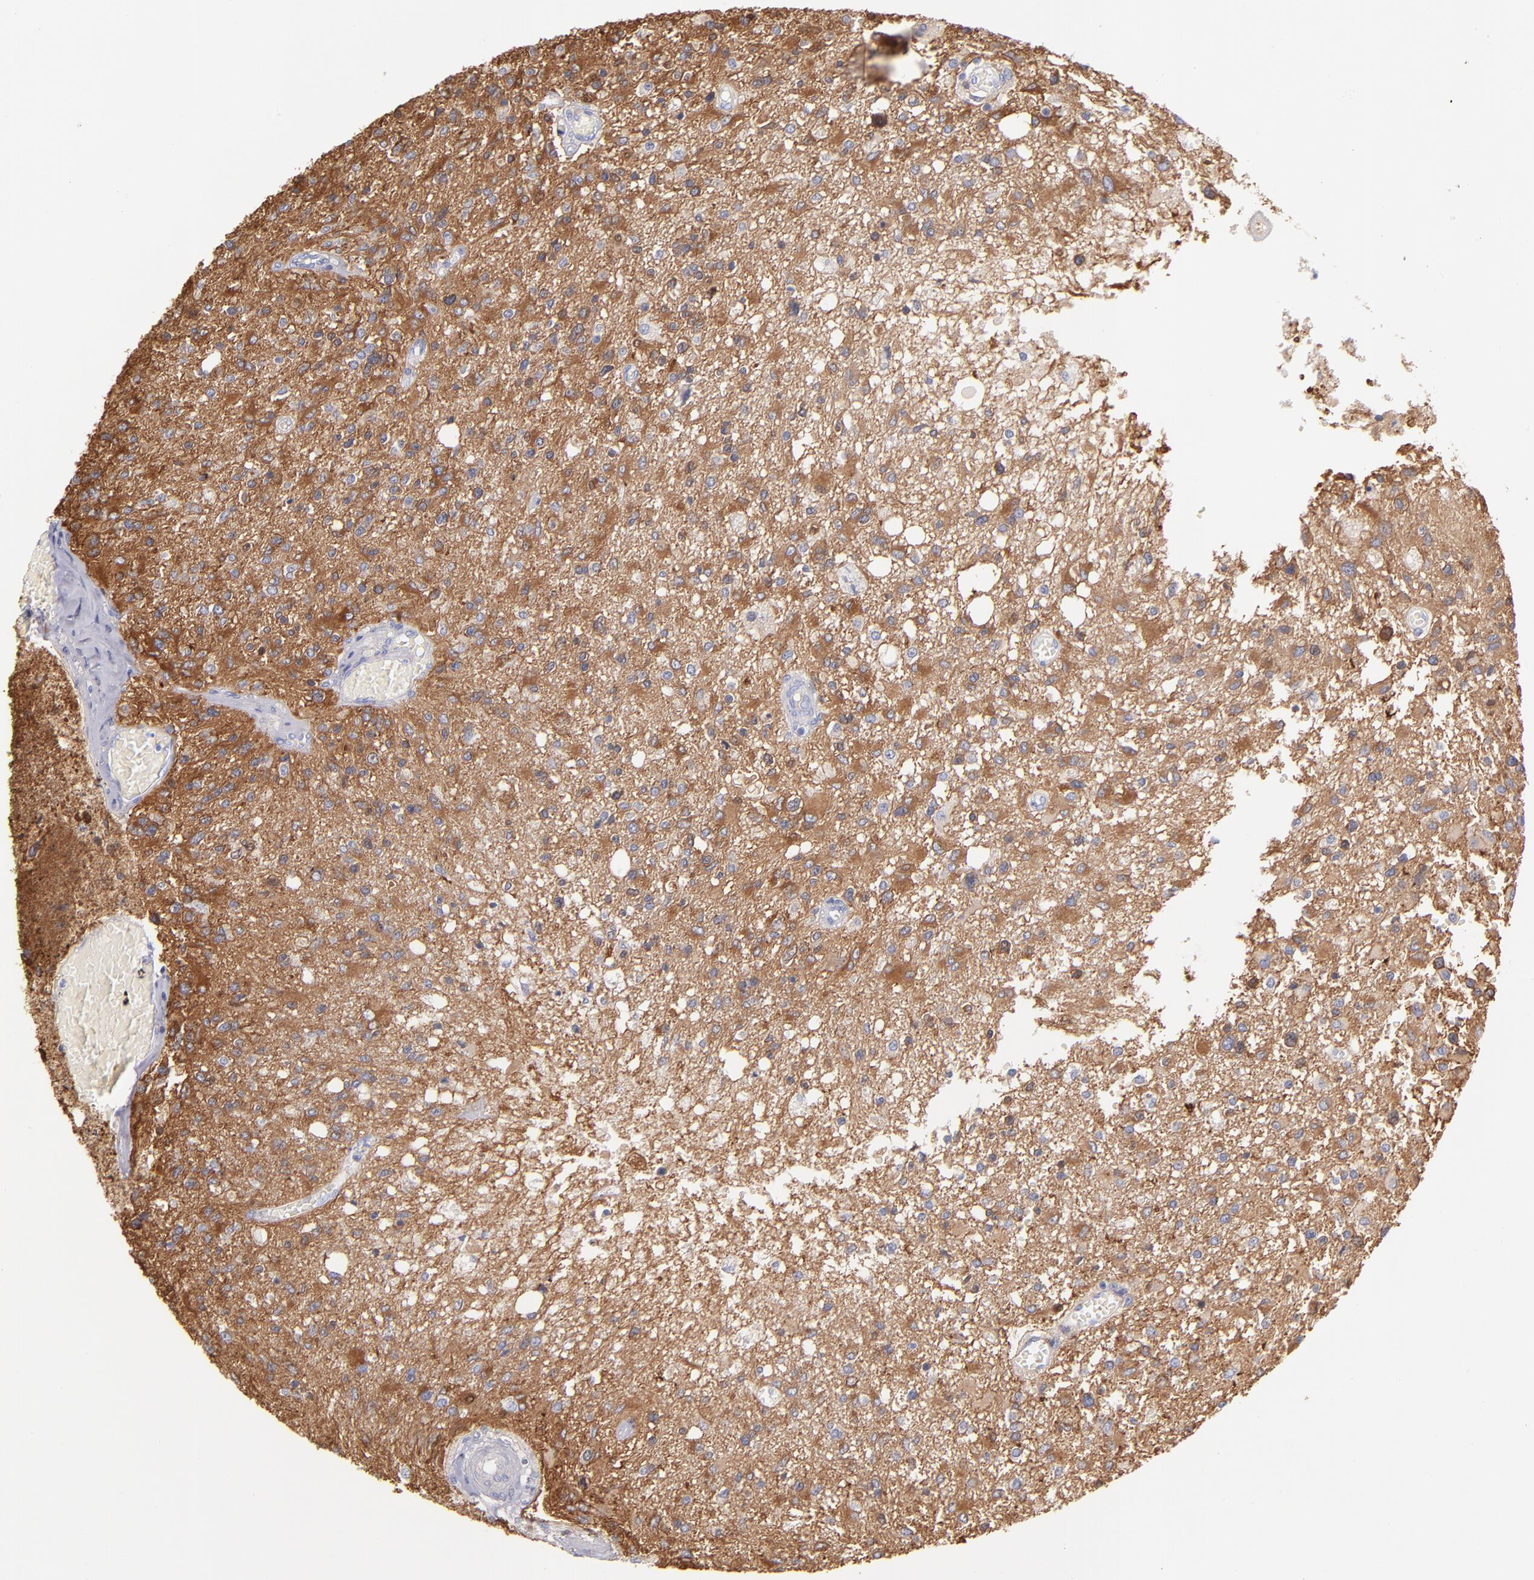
{"staining": {"intensity": "moderate", "quantity": ">75%", "location": "cytoplasmic/membranous"}, "tissue": "glioma", "cell_type": "Tumor cells", "image_type": "cancer", "snomed": [{"axis": "morphology", "description": "Glioma, malignant, High grade"}, {"axis": "topography", "description": "Cerebral cortex"}], "caption": "Malignant glioma (high-grade) stained for a protein (brown) demonstrates moderate cytoplasmic/membranous positive expression in approximately >75% of tumor cells.", "gene": "PRKCA", "patient": {"sex": "male", "age": 76}}